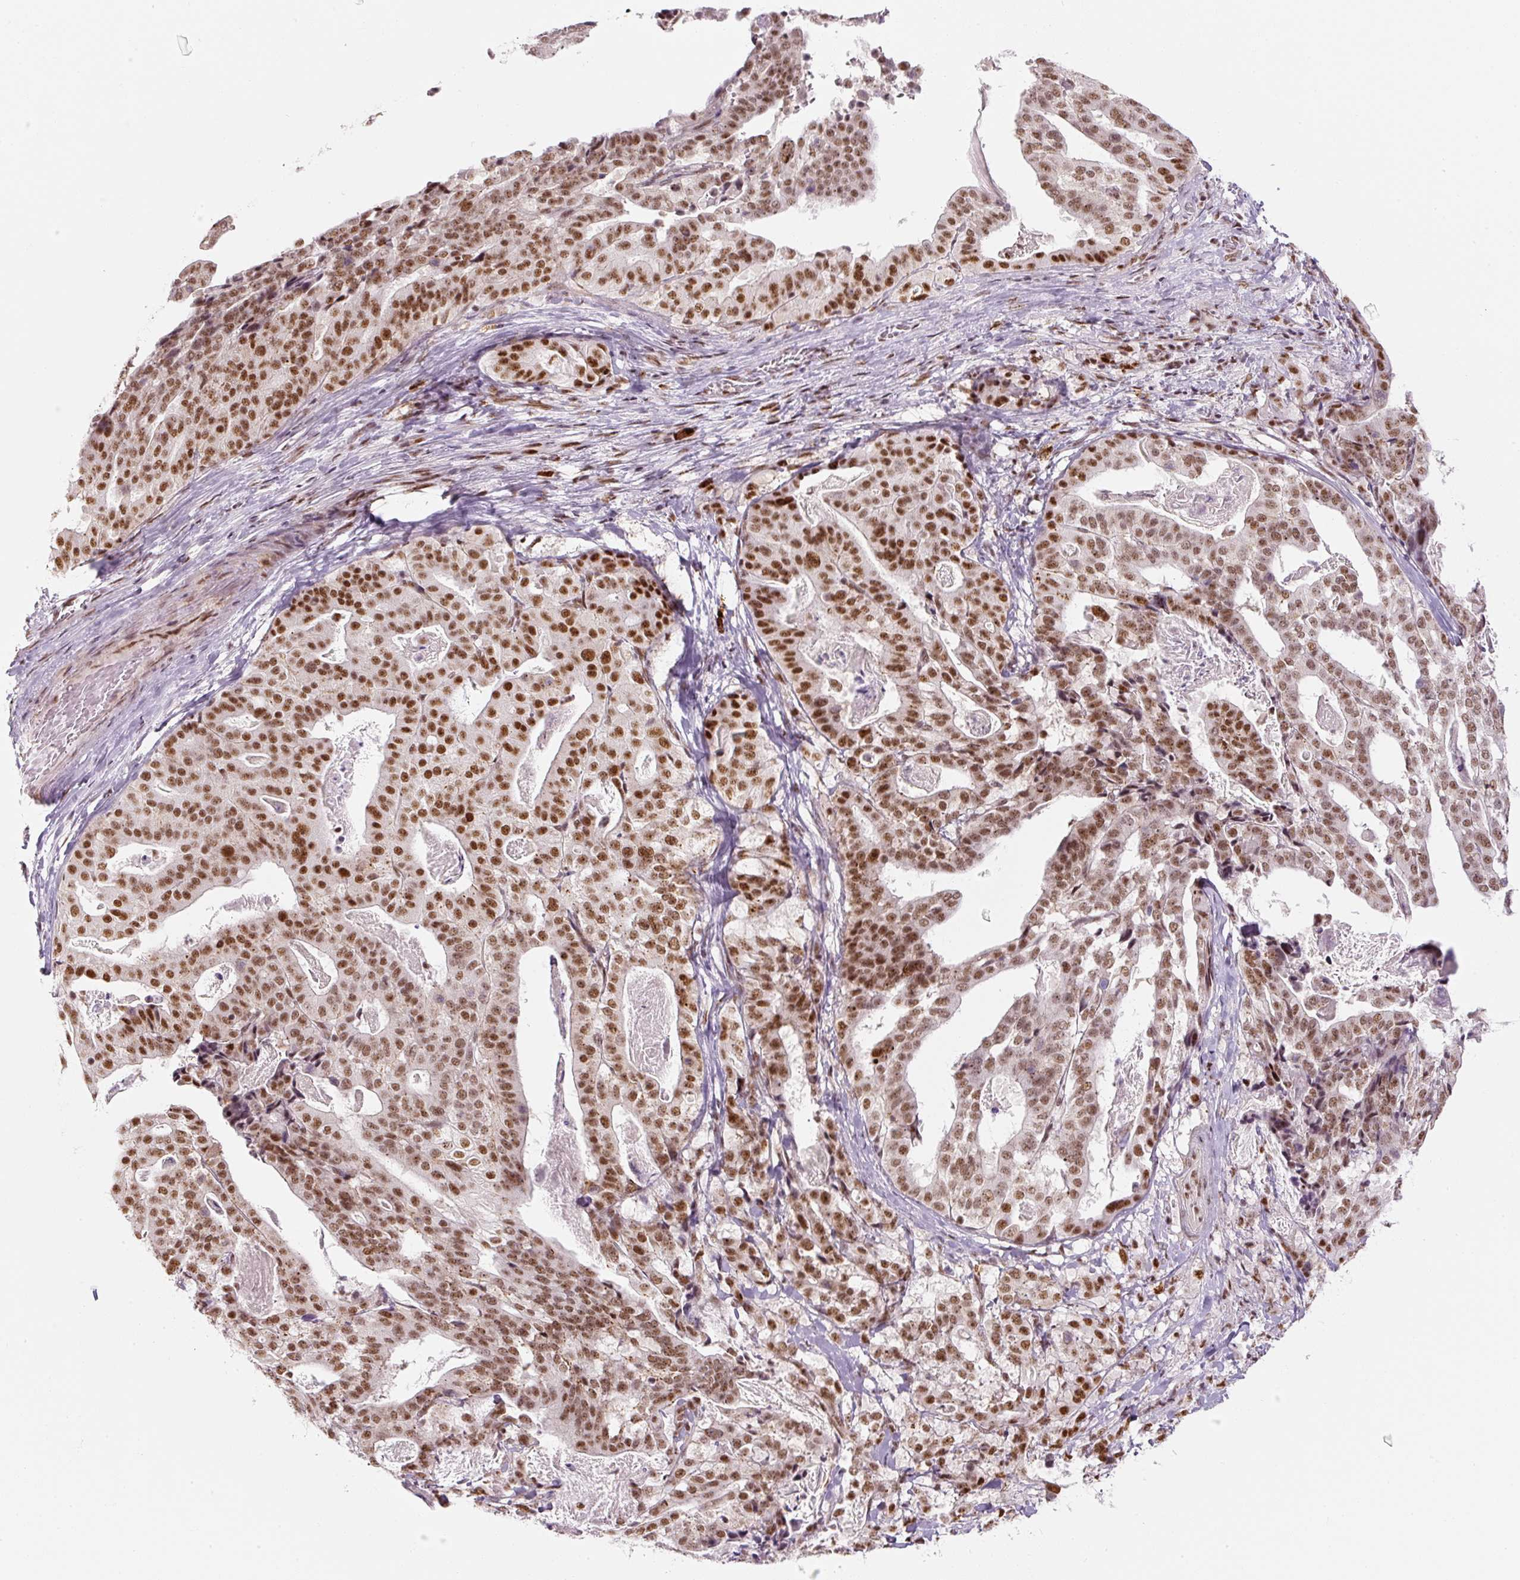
{"staining": {"intensity": "strong", "quantity": ">75%", "location": "nuclear"}, "tissue": "stomach cancer", "cell_type": "Tumor cells", "image_type": "cancer", "snomed": [{"axis": "morphology", "description": "Adenocarcinoma, NOS"}, {"axis": "topography", "description": "Stomach"}], "caption": "Tumor cells show high levels of strong nuclear positivity in approximately >75% of cells in stomach adenocarcinoma. (Stains: DAB in brown, nuclei in blue, Microscopy: brightfield microscopy at high magnification).", "gene": "U2AF2", "patient": {"sex": "male", "age": 48}}